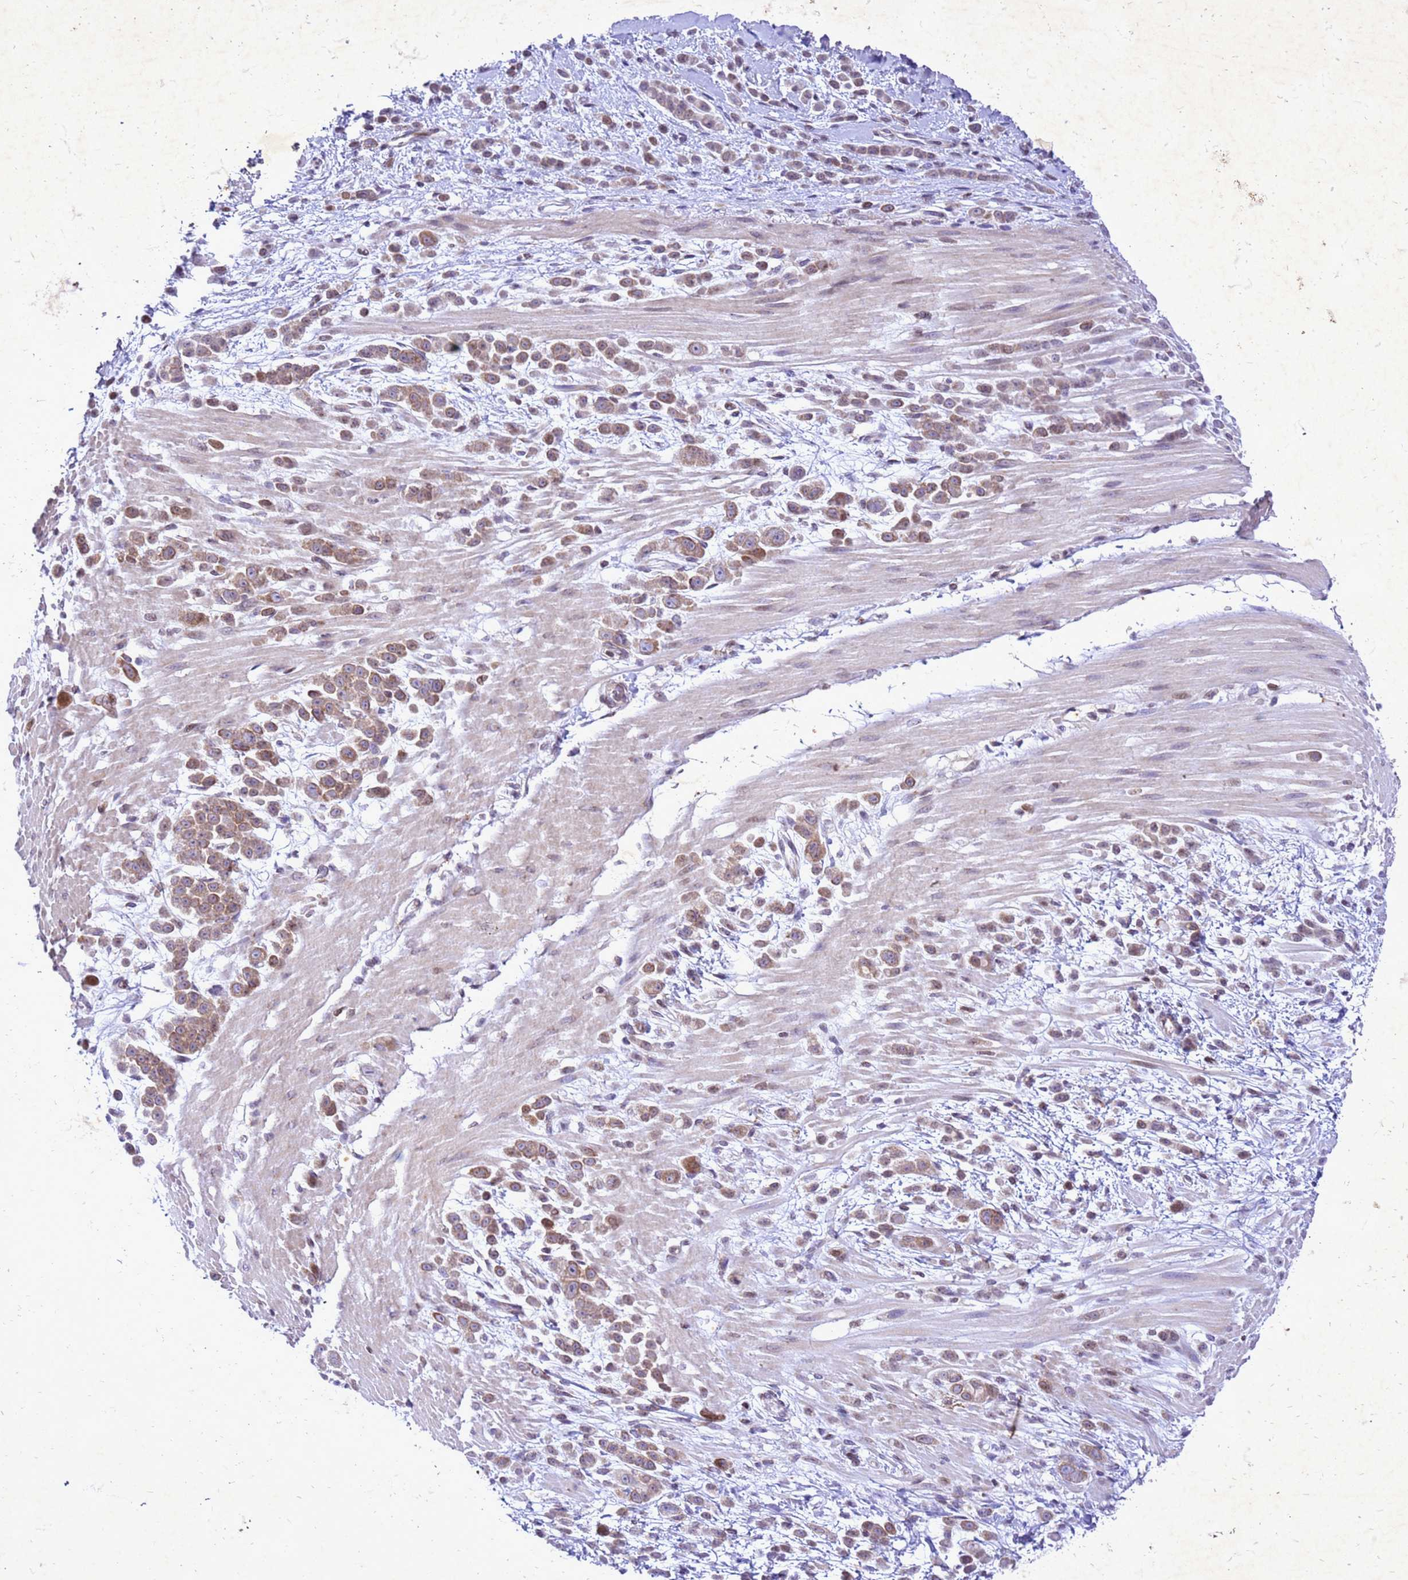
{"staining": {"intensity": "moderate", "quantity": ">75%", "location": "cytoplasmic/membranous"}, "tissue": "pancreatic cancer", "cell_type": "Tumor cells", "image_type": "cancer", "snomed": [{"axis": "morphology", "description": "Normal tissue, NOS"}, {"axis": "morphology", "description": "Adenocarcinoma, NOS"}, {"axis": "topography", "description": "Pancreas"}], "caption": "There is medium levels of moderate cytoplasmic/membranous expression in tumor cells of pancreatic cancer, as demonstrated by immunohistochemical staining (brown color).", "gene": "COPS9", "patient": {"sex": "female", "age": 64}}